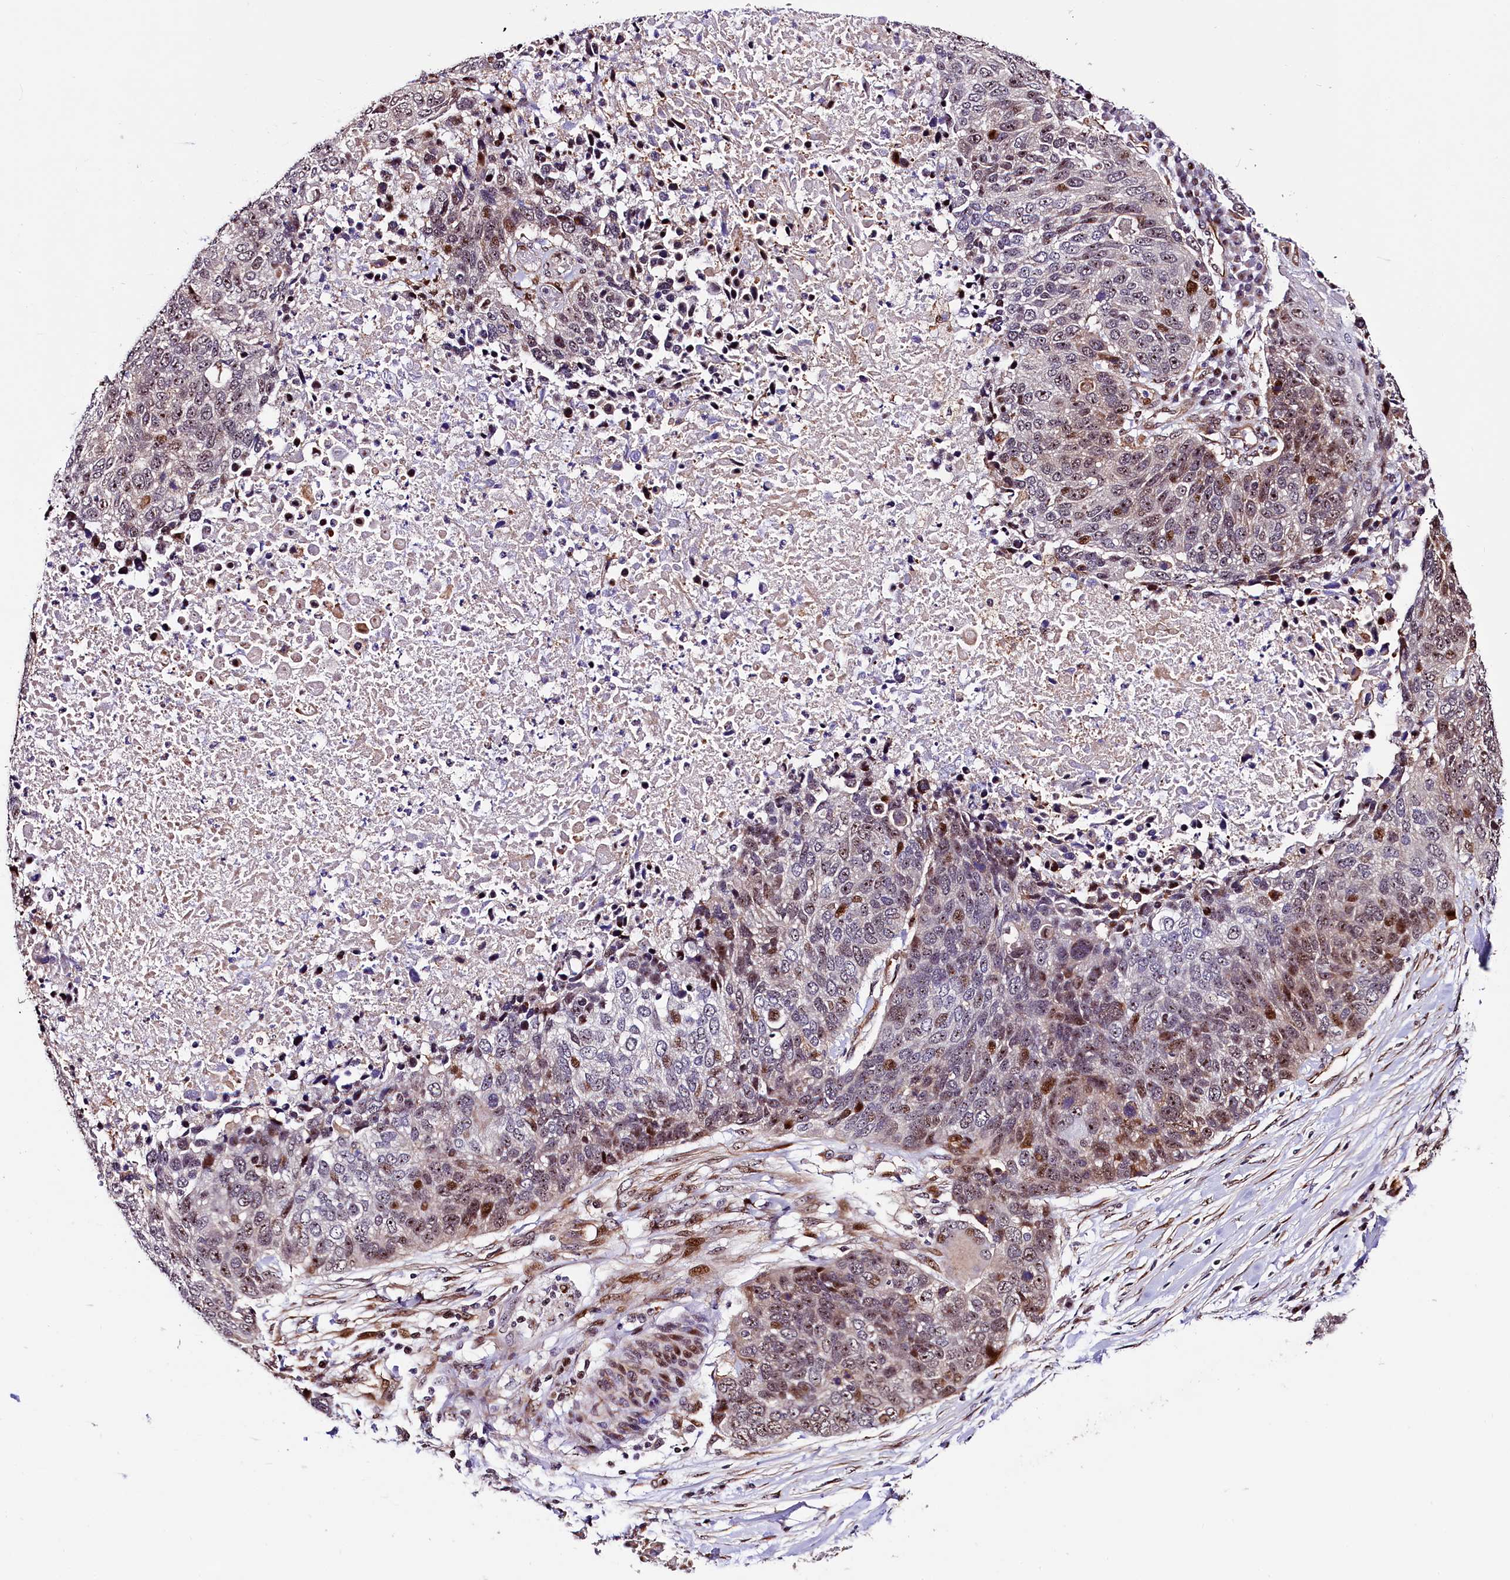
{"staining": {"intensity": "moderate", "quantity": "<25%", "location": "cytoplasmic/membranous,nuclear"}, "tissue": "lung cancer", "cell_type": "Tumor cells", "image_type": "cancer", "snomed": [{"axis": "morphology", "description": "Normal tissue, NOS"}, {"axis": "morphology", "description": "Squamous cell carcinoma, NOS"}, {"axis": "topography", "description": "Lymph node"}, {"axis": "topography", "description": "Lung"}], "caption": "A brown stain shows moderate cytoplasmic/membranous and nuclear expression of a protein in human lung cancer (squamous cell carcinoma) tumor cells.", "gene": "TRMT112", "patient": {"sex": "male", "age": 66}}